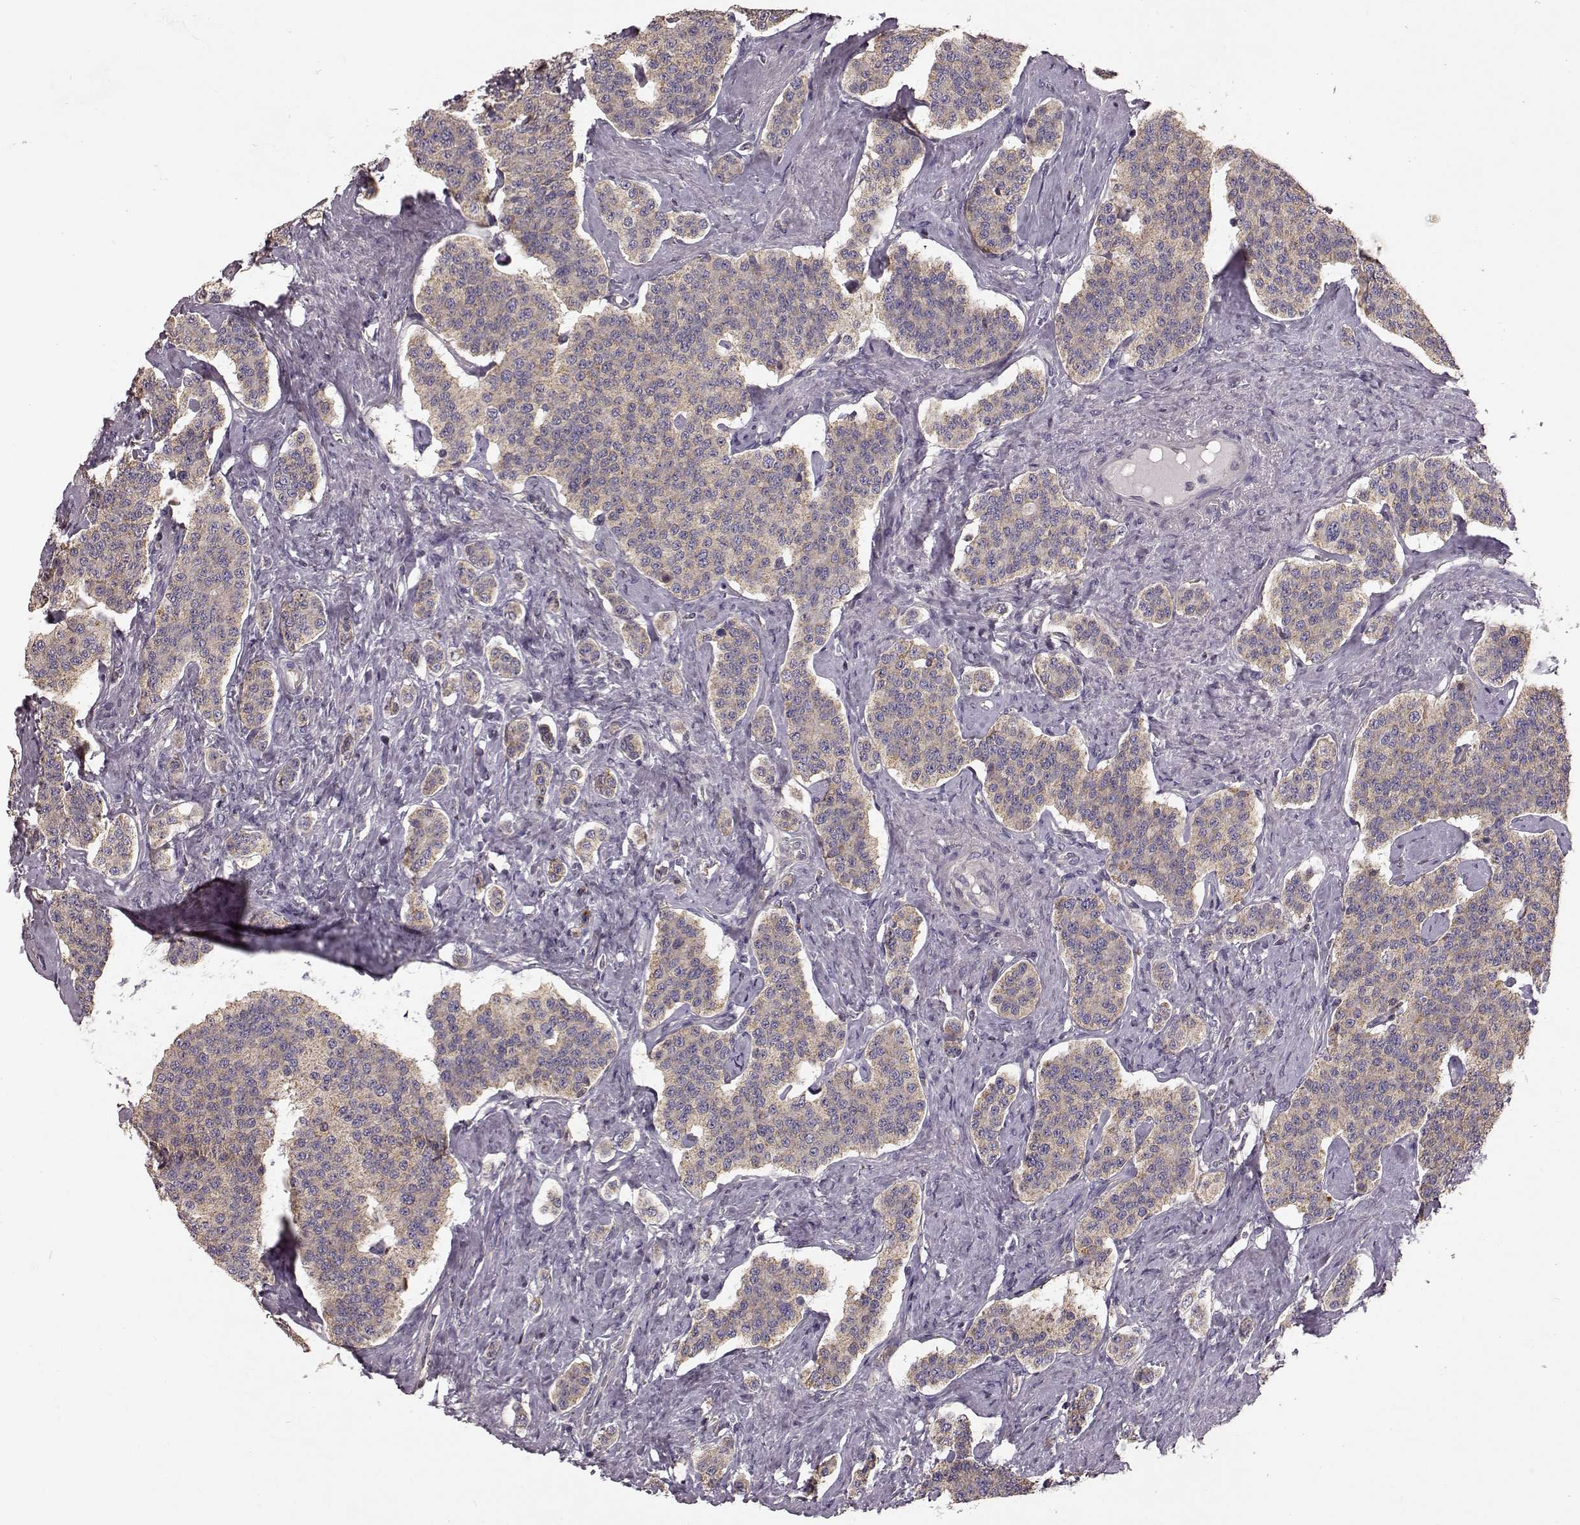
{"staining": {"intensity": "weak", "quantity": ">75%", "location": "cytoplasmic/membranous"}, "tissue": "carcinoid", "cell_type": "Tumor cells", "image_type": "cancer", "snomed": [{"axis": "morphology", "description": "Carcinoid, malignant, NOS"}, {"axis": "topography", "description": "Small intestine"}], "caption": "Immunohistochemistry (IHC) (DAB (3,3'-diaminobenzidine)) staining of malignant carcinoid demonstrates weak cytoplasmic/membranous protein staining in about >75% of tumor cells. The staining was performed using DAB (3,3'-diaminobenzidine), with brown indicating positive protein expression. Nuclei are stained blue with hematoxylin.", "gene": "ERBB3", "patient": {"sex": "female", "age": 58}}